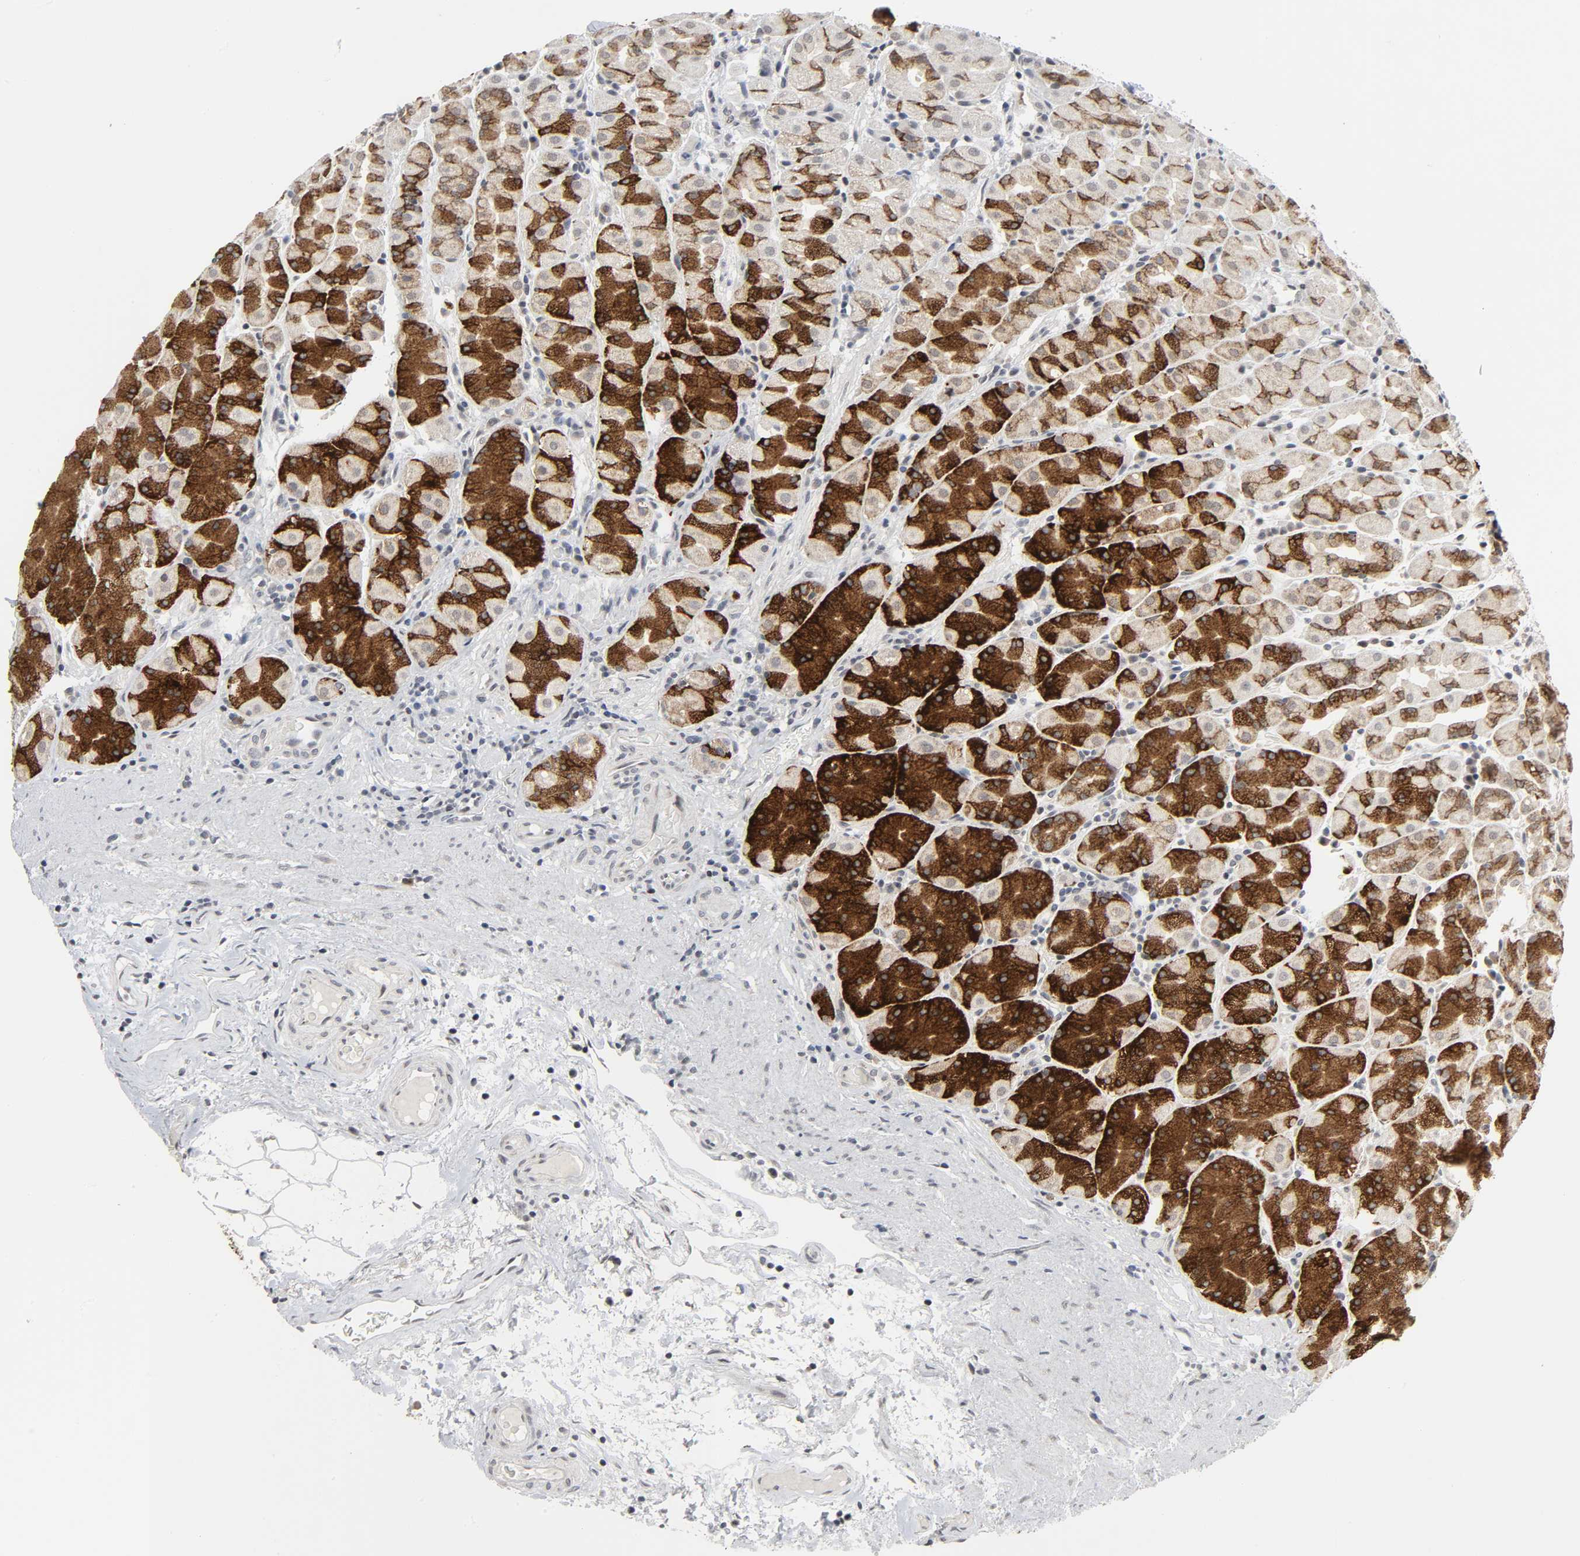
{"staining": {"intensity": "strong", "quantity": "25%-75%", "location": "cytoplasmic/membranous"}, "tissue": "stomach", "cell_type": "Glandular cells", "image_type": "normal", "snomed": [{"axis": "morphology", "description": "Normal tissue, NOS"}, {"axis": "topography", "description": "Stomach, lower"}], "caption": "A brown stain shows strong cytoplasmic/membranous staining of a protein in glandular cells of normal stomach.", "gene": "MUC1", "patient": {"sex": "male", "age": 56}}